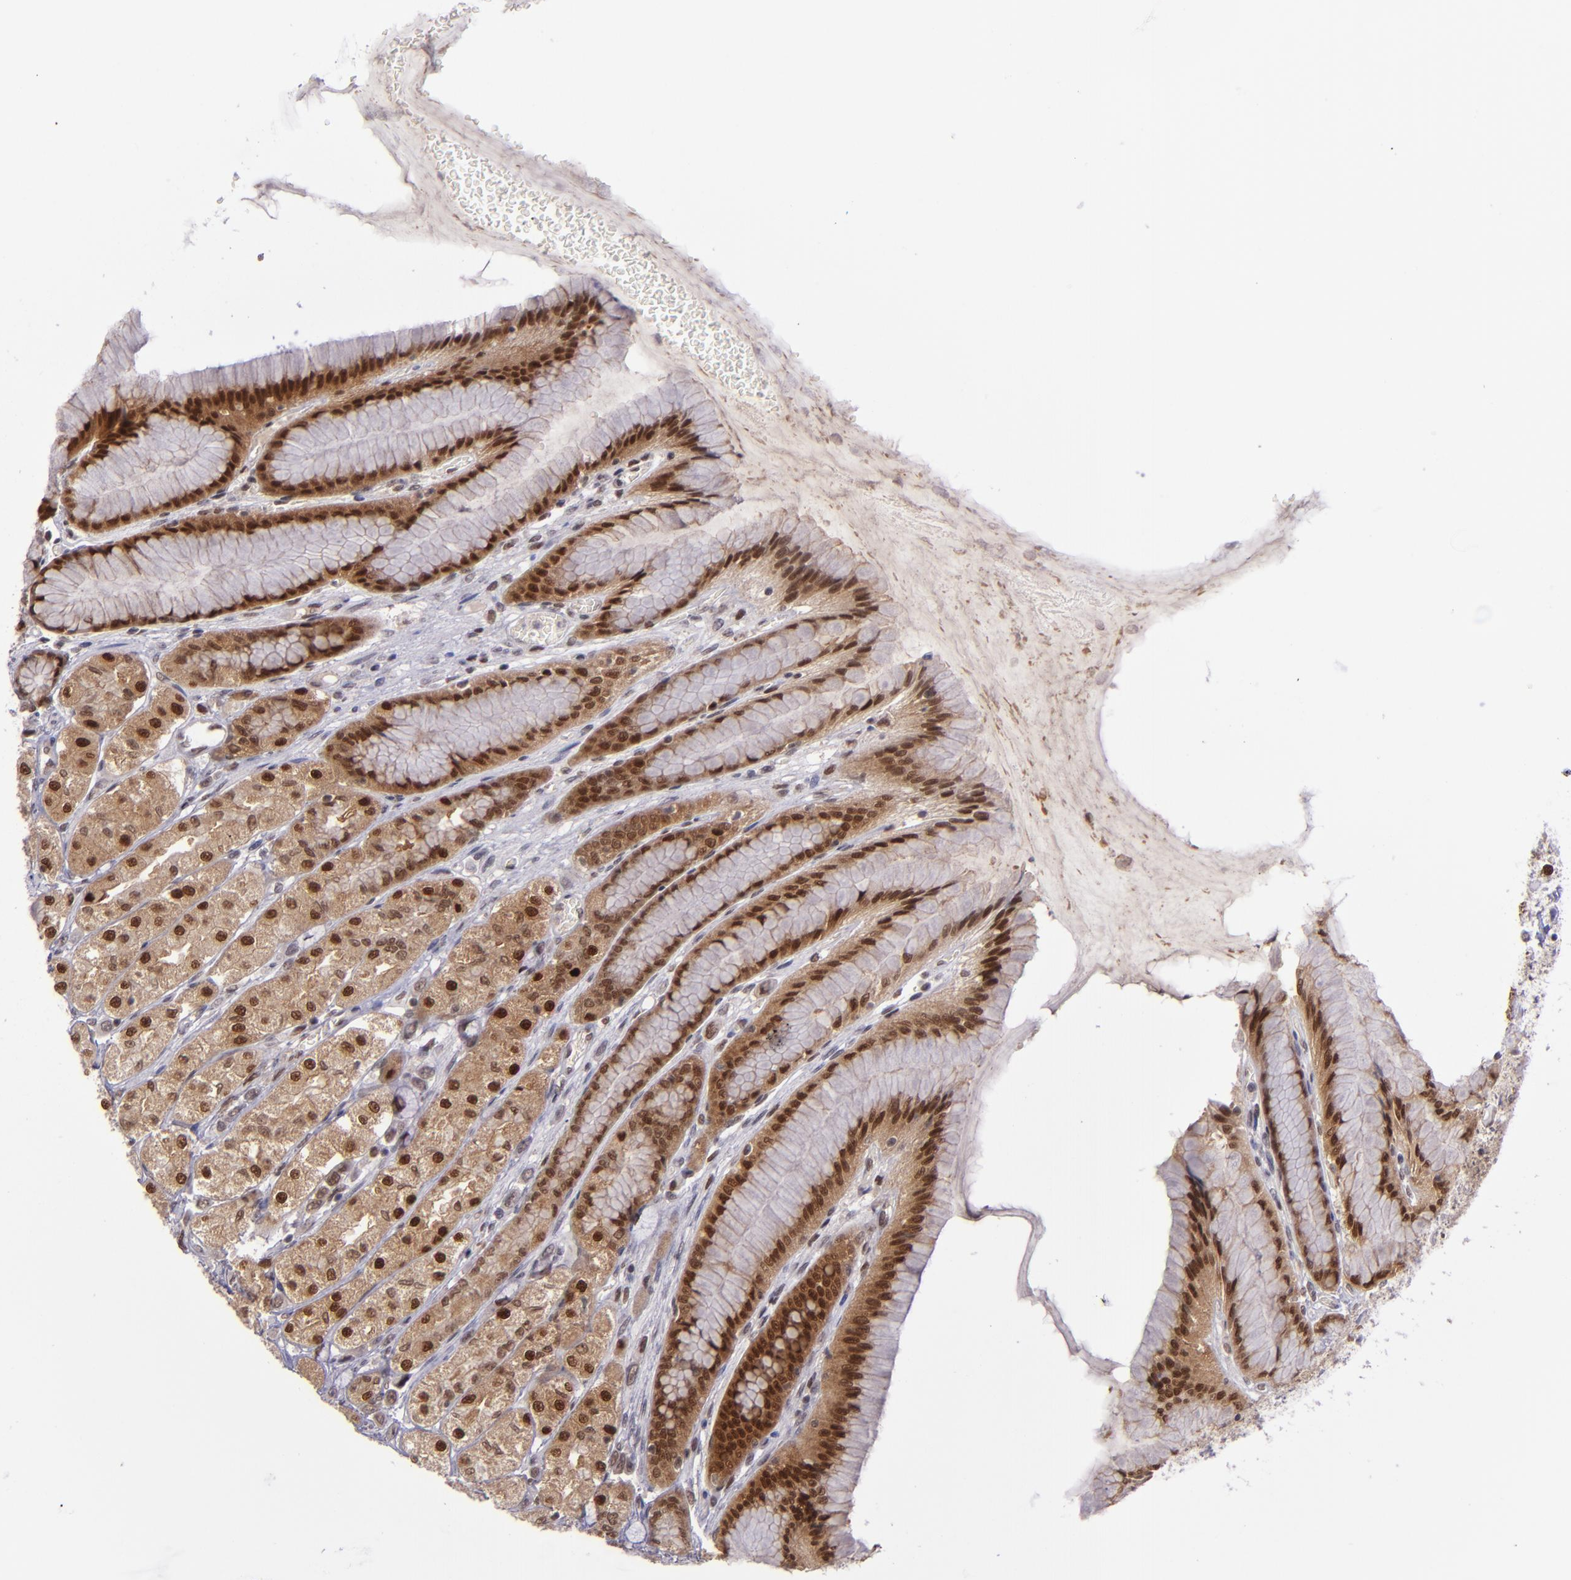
{"staining": {"intensity": "strong", "quantity": ">75%", "location": "cytoplasmic/membranous,nuclear"}, "tissue": "stomach", "cell_type": "Glandular cells", "image_type": "normal", "snomed": [{"axis": "morphology", "description": "Normal tissue, NOS"}, {"axis": "morphology", "description": "Adenocarcinoma, NOS"}, {"axis": "topography", "description": "Stomach"}, {"axis": "topography", "description": "Stomach, lower"}], "caption": "Stomach stained with a brown dye reveals strong cytoplasmic/membranous,nuclear positive staining in approximately >75% of glandular cells.", "gene": "BAG1", "patient": {"sex": "female", "age": 65}}